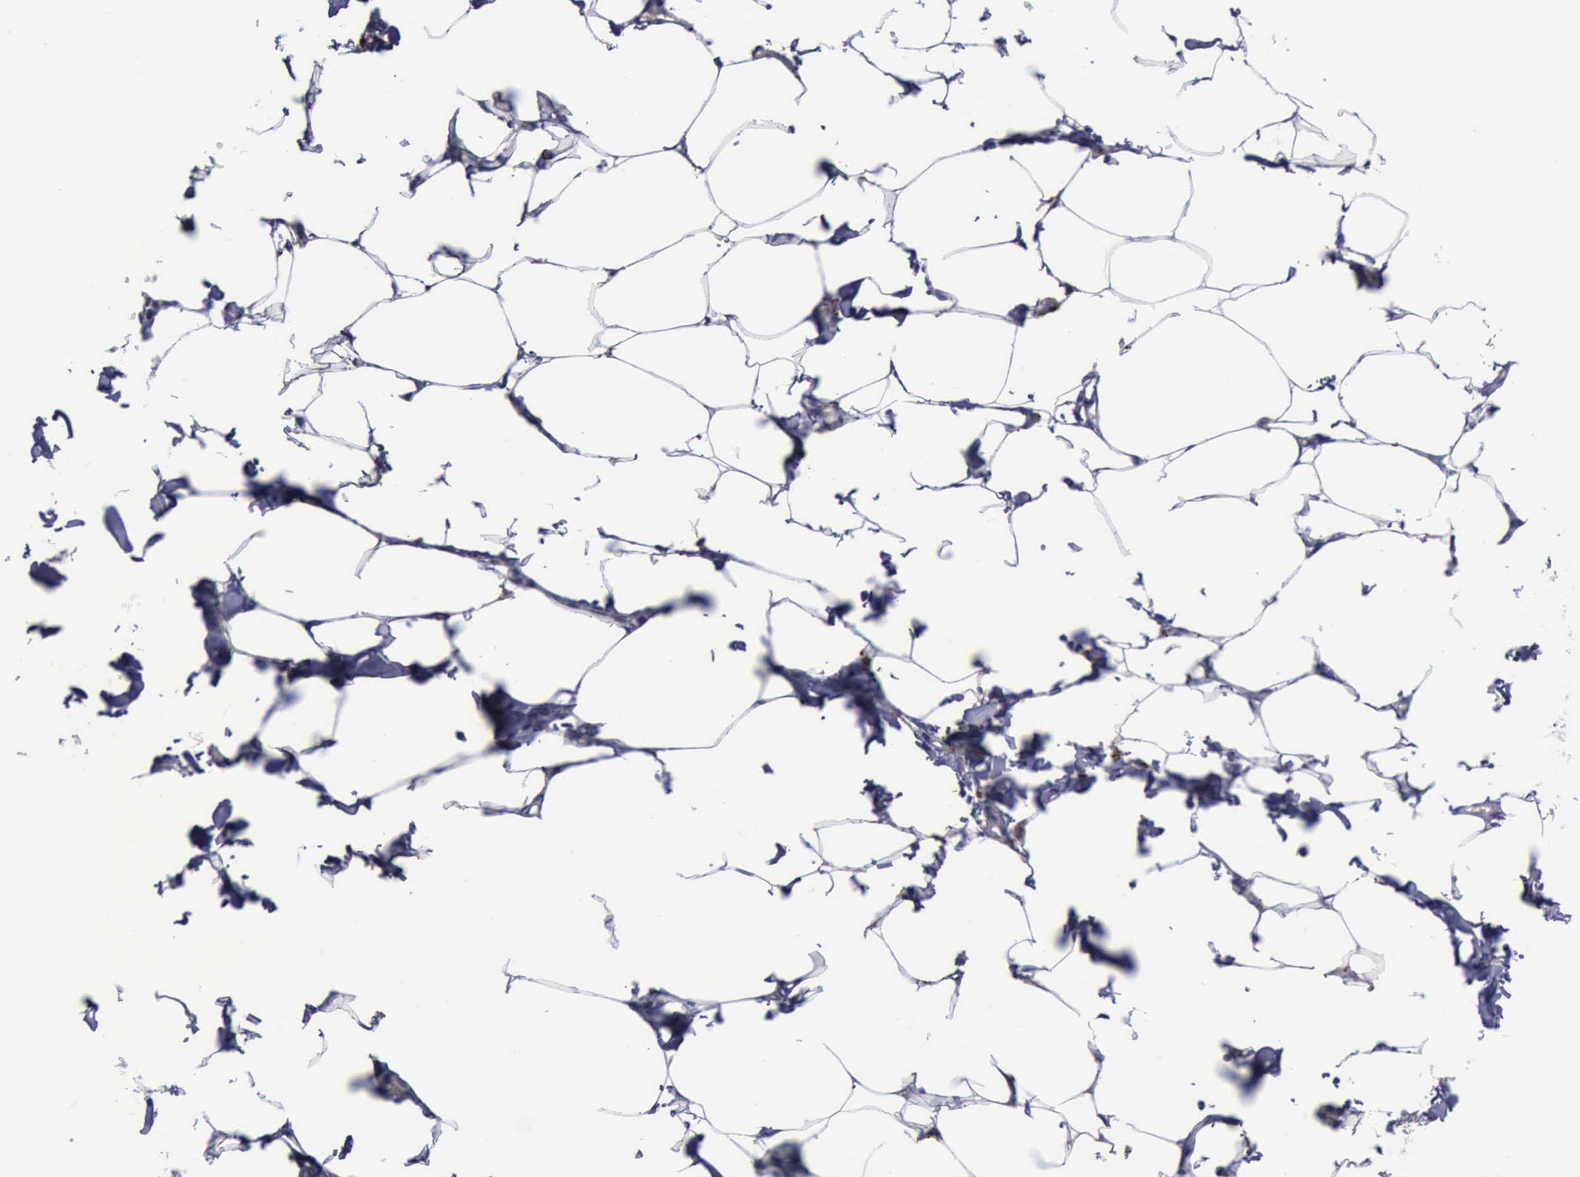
{"staining": {"intensity": "moderate", "quantity": ">75%", "location": "cytoplasmic/membranous"}, "tissue": "adipose tissue", "cell_type": "Adipocytes", "image_type": "normal", "snomed": [{"axis": "morphology", "description": "Normal tissue, NOS"}, {"axis": "topography", "description": "Vascular tissue"}], "caption": "Adipocytes exhibit moderate cytoplasmic/membranous positivity in about >75% of cells in normal adipose tissue.", "gene": "CTSD", "patient": {"sex": "male", "age": 41}}